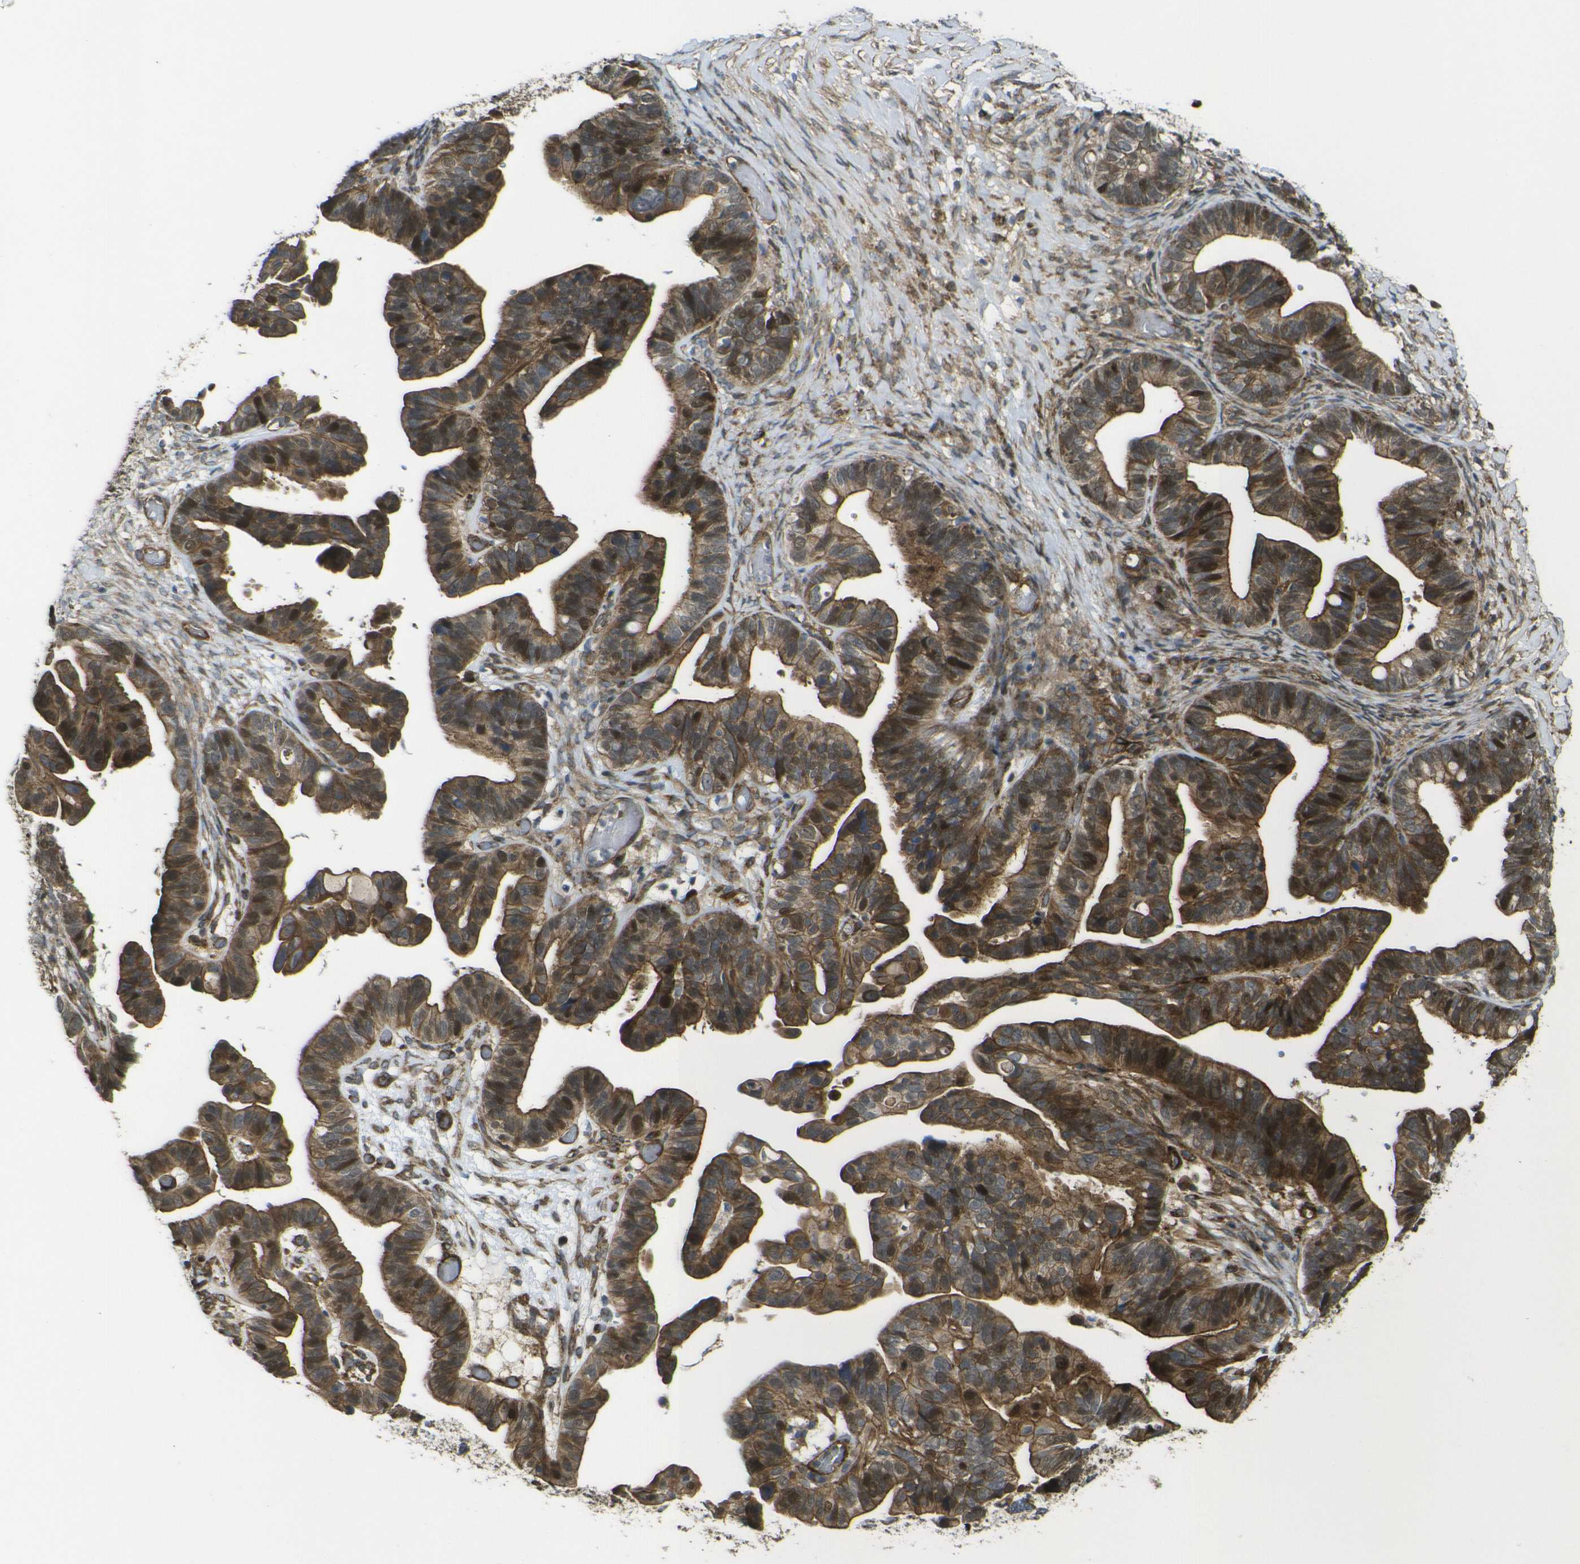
{"staining": {"intensity": "strong", "quantity": ">75%", "location": "cytoplasmic/membranous,nuclear"}, "tissue": "ovarian cancer", "cell_type": "Tumor cells", "image_type": "cancer", "snomed": [{"axis": "morphology", "description": "Cystadenocarcinoma, serous, NOS"}, {"axis": "topography", "description": "Ovary"}], "caption": "Immunohistochemical staining of human ovarian serous cystadenocarcinoma reveals strong cytoplasmic/membranous and nuclear protein expression in approximately >75% of tumor cells.", "gene": "ECE1", "patient": {"sex": "female", "age": 56}}